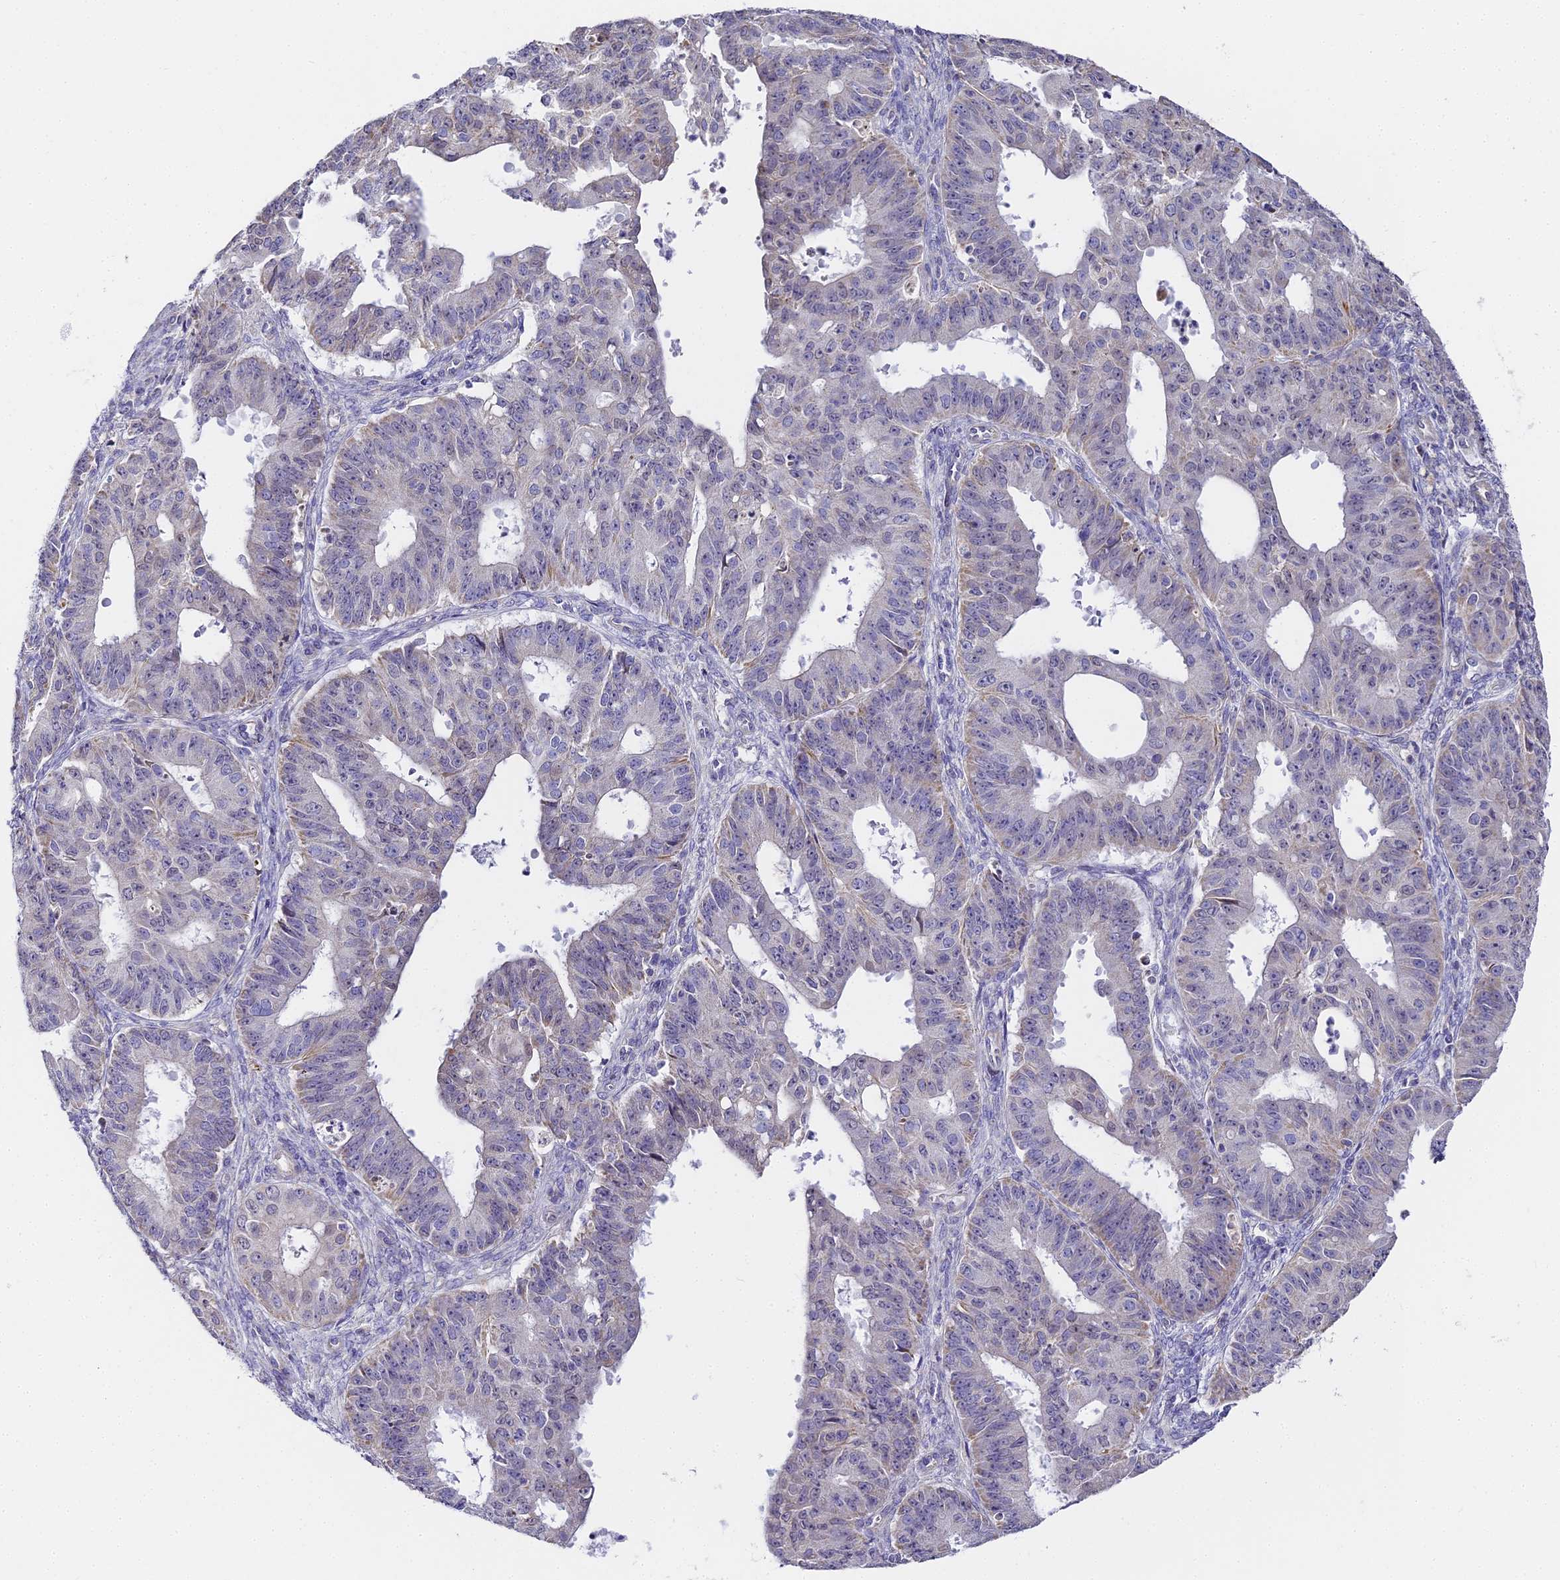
{"staining": {"intensity": "weak", "quantity": "<25%", "location": "cytoplasmic/membranous"}, "tissue": "ovarian cancer", "cell_type": "Tumor cells", "image_type": "cancer", "snomed": [{"axis": "morphology", "description": "Carcinoma, endometroid"}, {"axis": "topography", "description": "Appendix"}, {"axis": "topography", "description": "Ovary"}], "caption": "A high-resolution image shows immunohistochemistry staining of endometroid carcinoma (ovarian), which shows no significant expression in tumor cells.", "gene": "SERP1", "patient": {"sex": "female", "age": 42}}